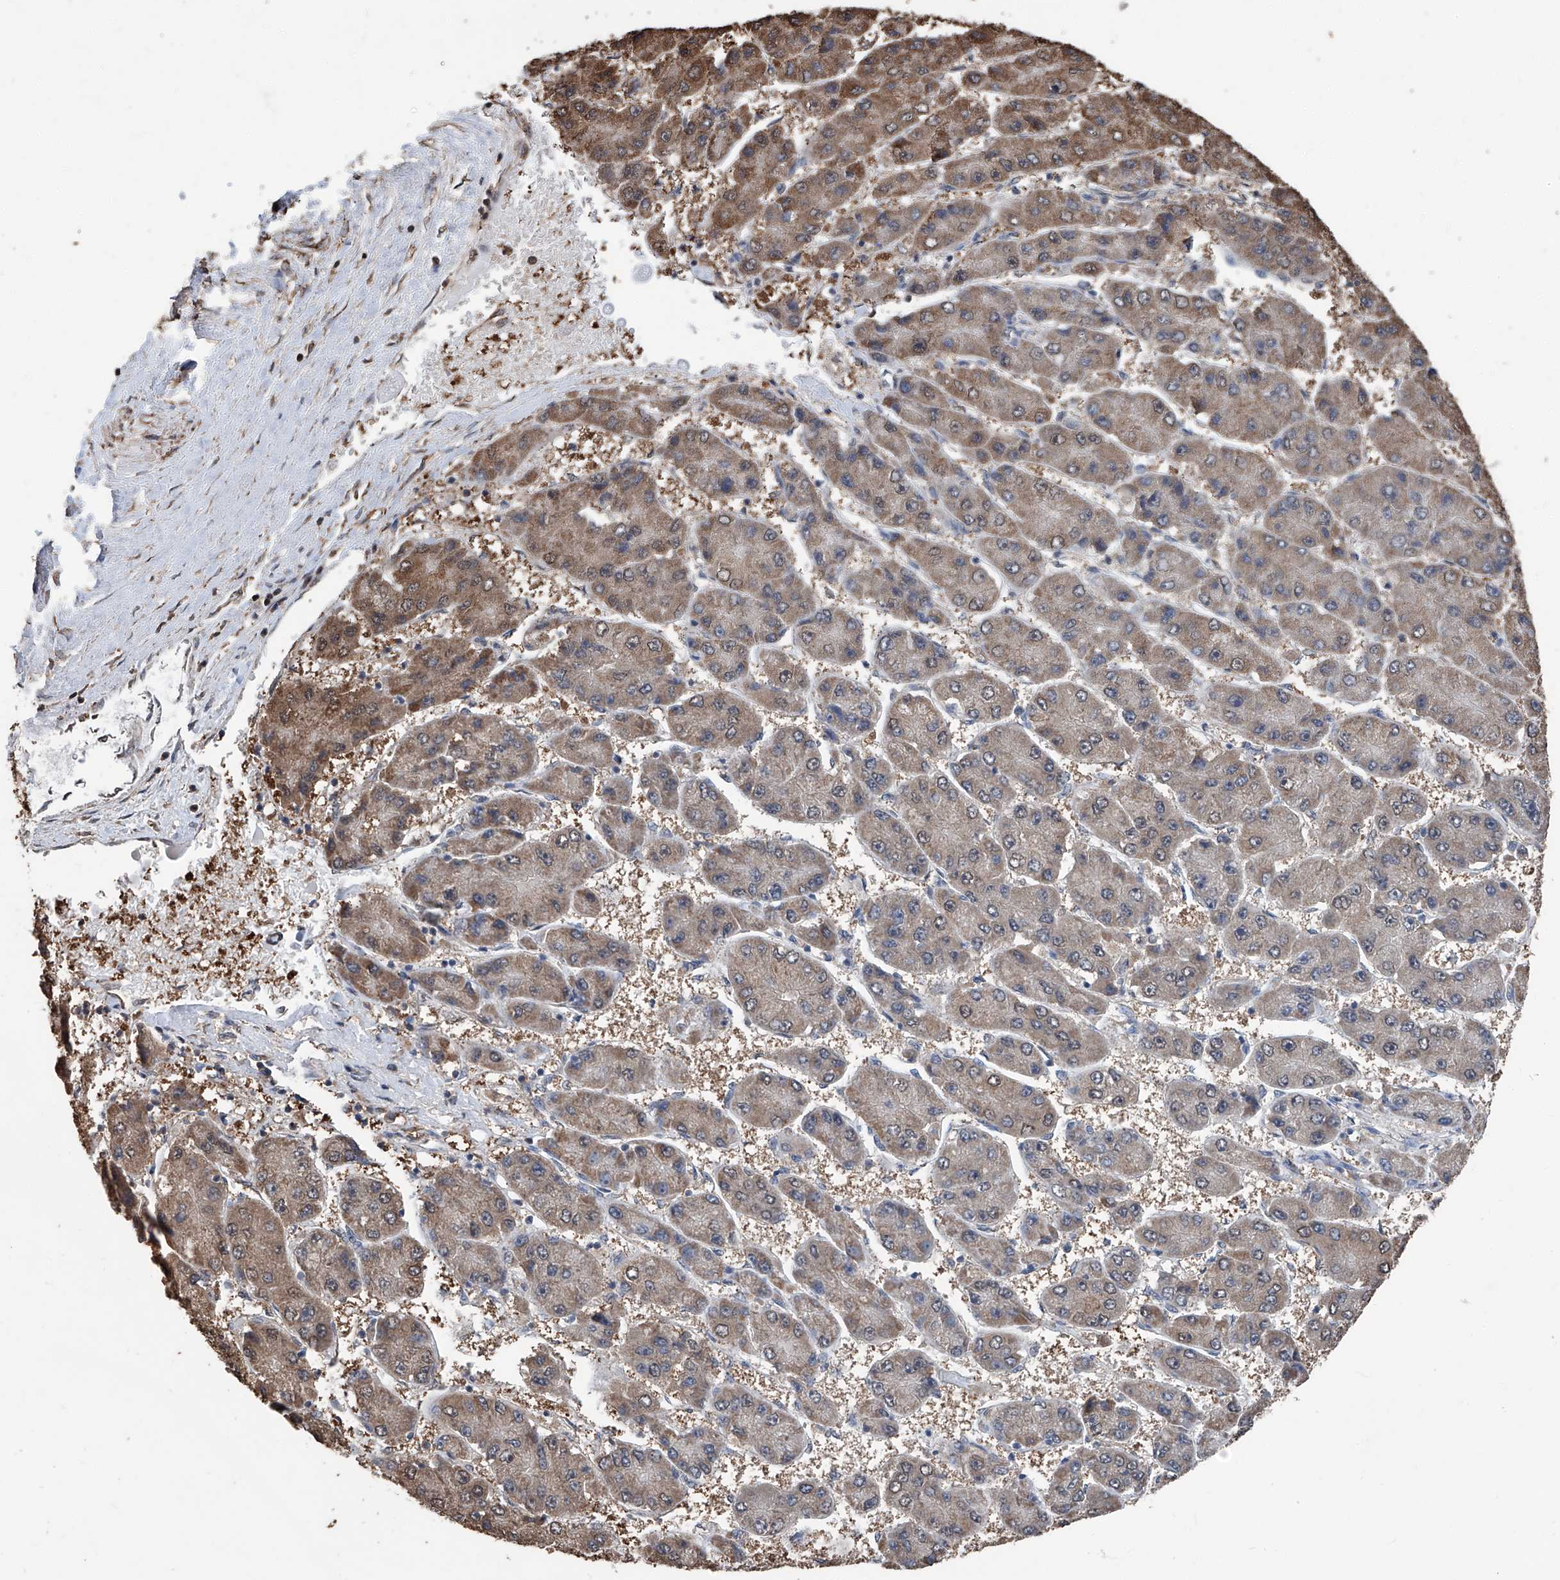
{"staining": {"intensity": "moderate", "quantity": ">75%", "location": "cytoplasmic/membranous"}, "tissue": "liver cancer", "cell_type": "Tumor cells", "image_type": "cancer", "snomed": [{"axis": "morphology", "description": "Carcinoma, Hepatocellular, NOS"}, {"axis": "topography", "description": "Liver"}], "caption": "Approximately >75% of tumor cells in human hepatocellular carcinoma (liver) display moderate cytoplasmic/membranous protein expression as visualized by brown immunohistochemical staining.", "gene": "STARD7", "patient": {"sex": "female", "age": 61}}